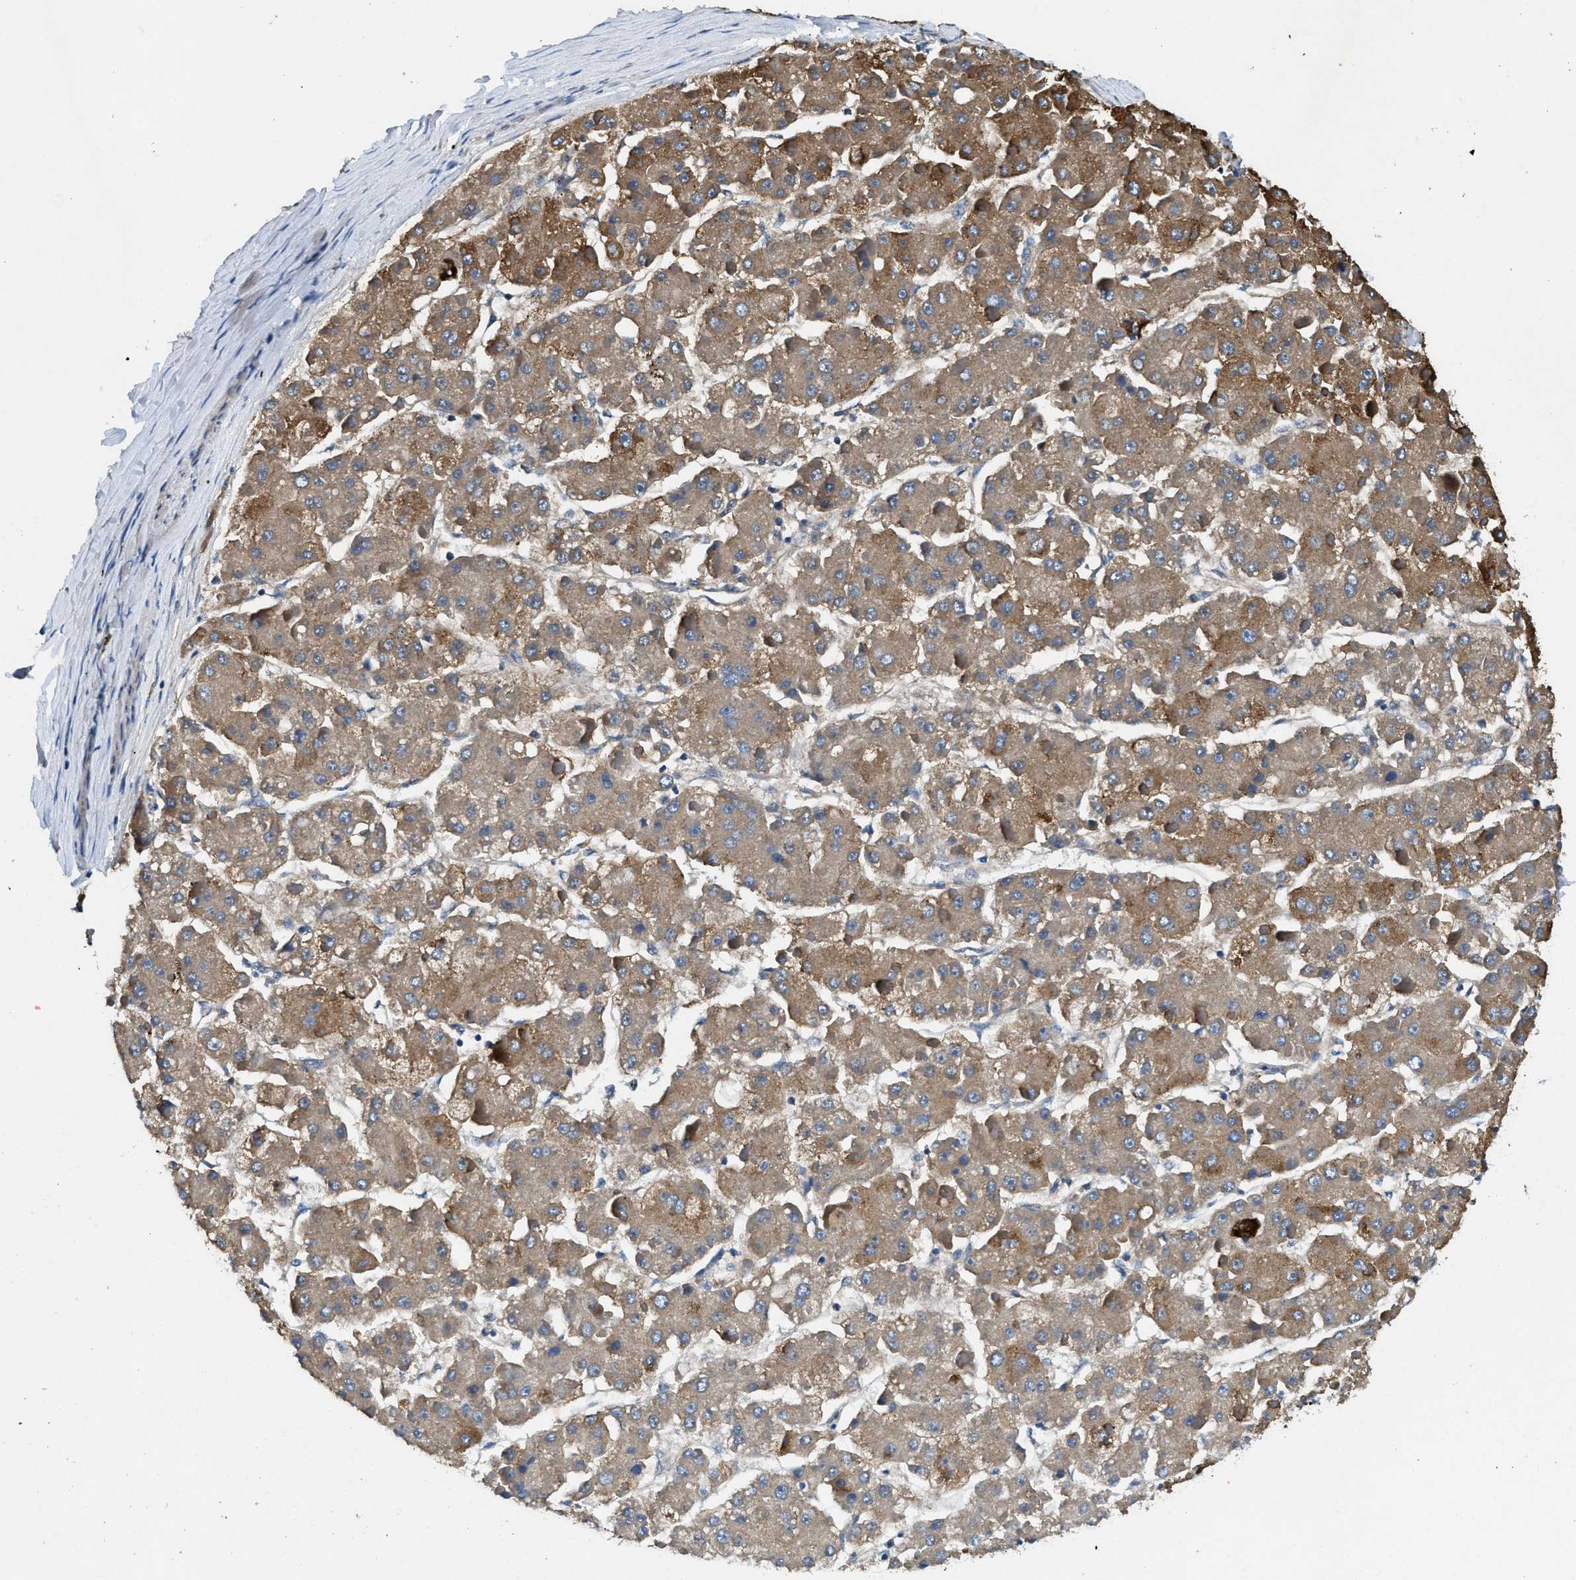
{"staining": {"intensity": "moderate", "quantity": ">75%", "location": "cytoplasmic/membranous"}, "tissue": "liver cancer", "cell_type": "Tumor cells", "image_type": "cancer", "snomed": [{"axis": "morphology", "description": "Carcinoma, Hepatocellular, NOS"}, {"axis": "topography", "description": "Liver"}], "caption": "Protein positivity by IHC demonstrates moderate cytoplasmic/membranous expression in approximately >75% of tumor cells in liver cancer. (IHC, brightfield microscopy, high magnification).", "gene": "CDK15", "patient": {"sex": "female", "age": 73}}